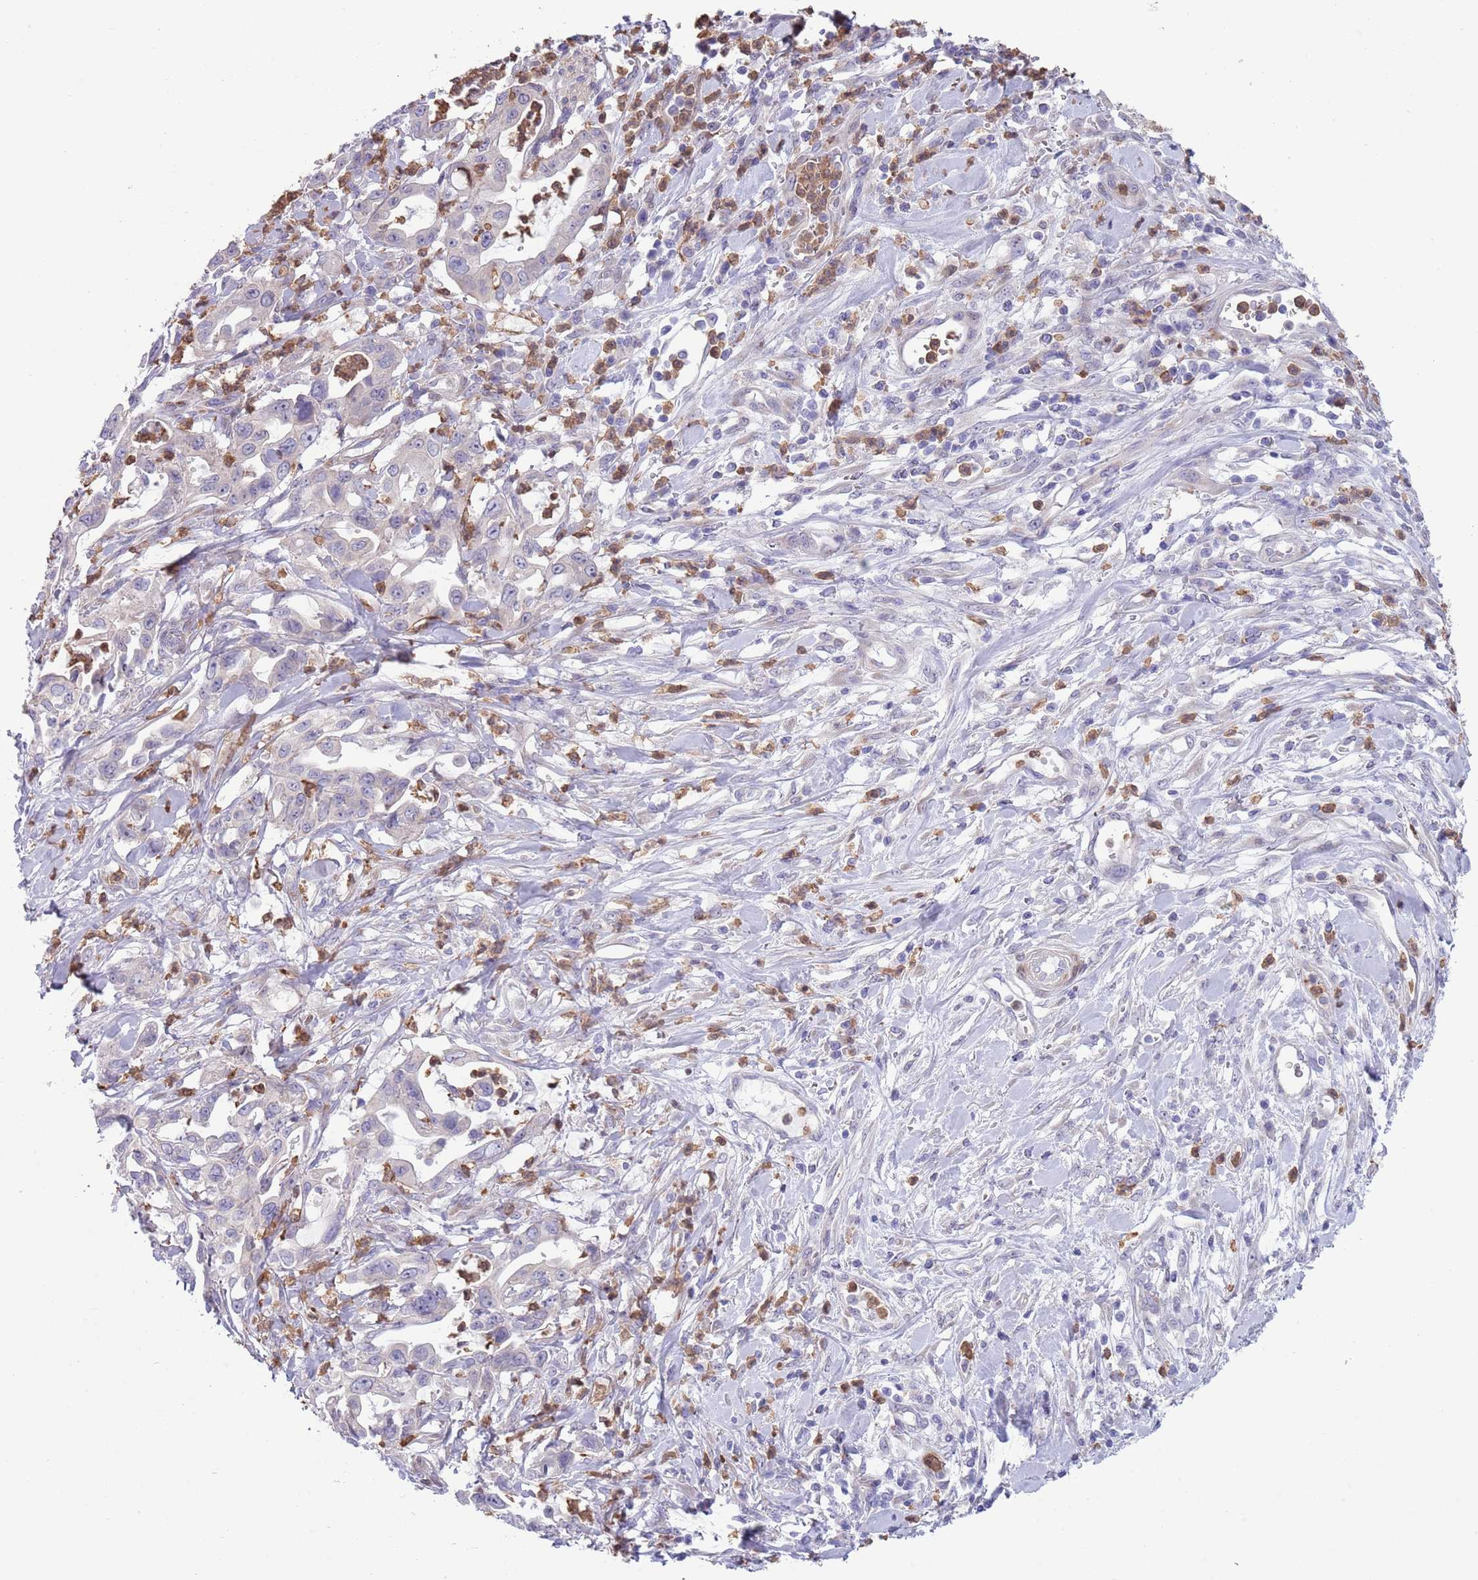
{"staining": {"intensity": "negative", "quantity": "none", "location": "none"}, "tissue": "pancreatic cancer", "cell_type": "Tumor cells", "image_type": "cancer", "snomed": [{"axis": "morphology", "description": "Adenocarcinoma, NOS"}, {"axis": "topography", "description": "Pancreas"}], "caption": "Tumor cells are negative for protein expression in human pancreatic adenocarcinoma.", "gene": "ZFP2", "patient": {"sex": "female", "age": 61}}